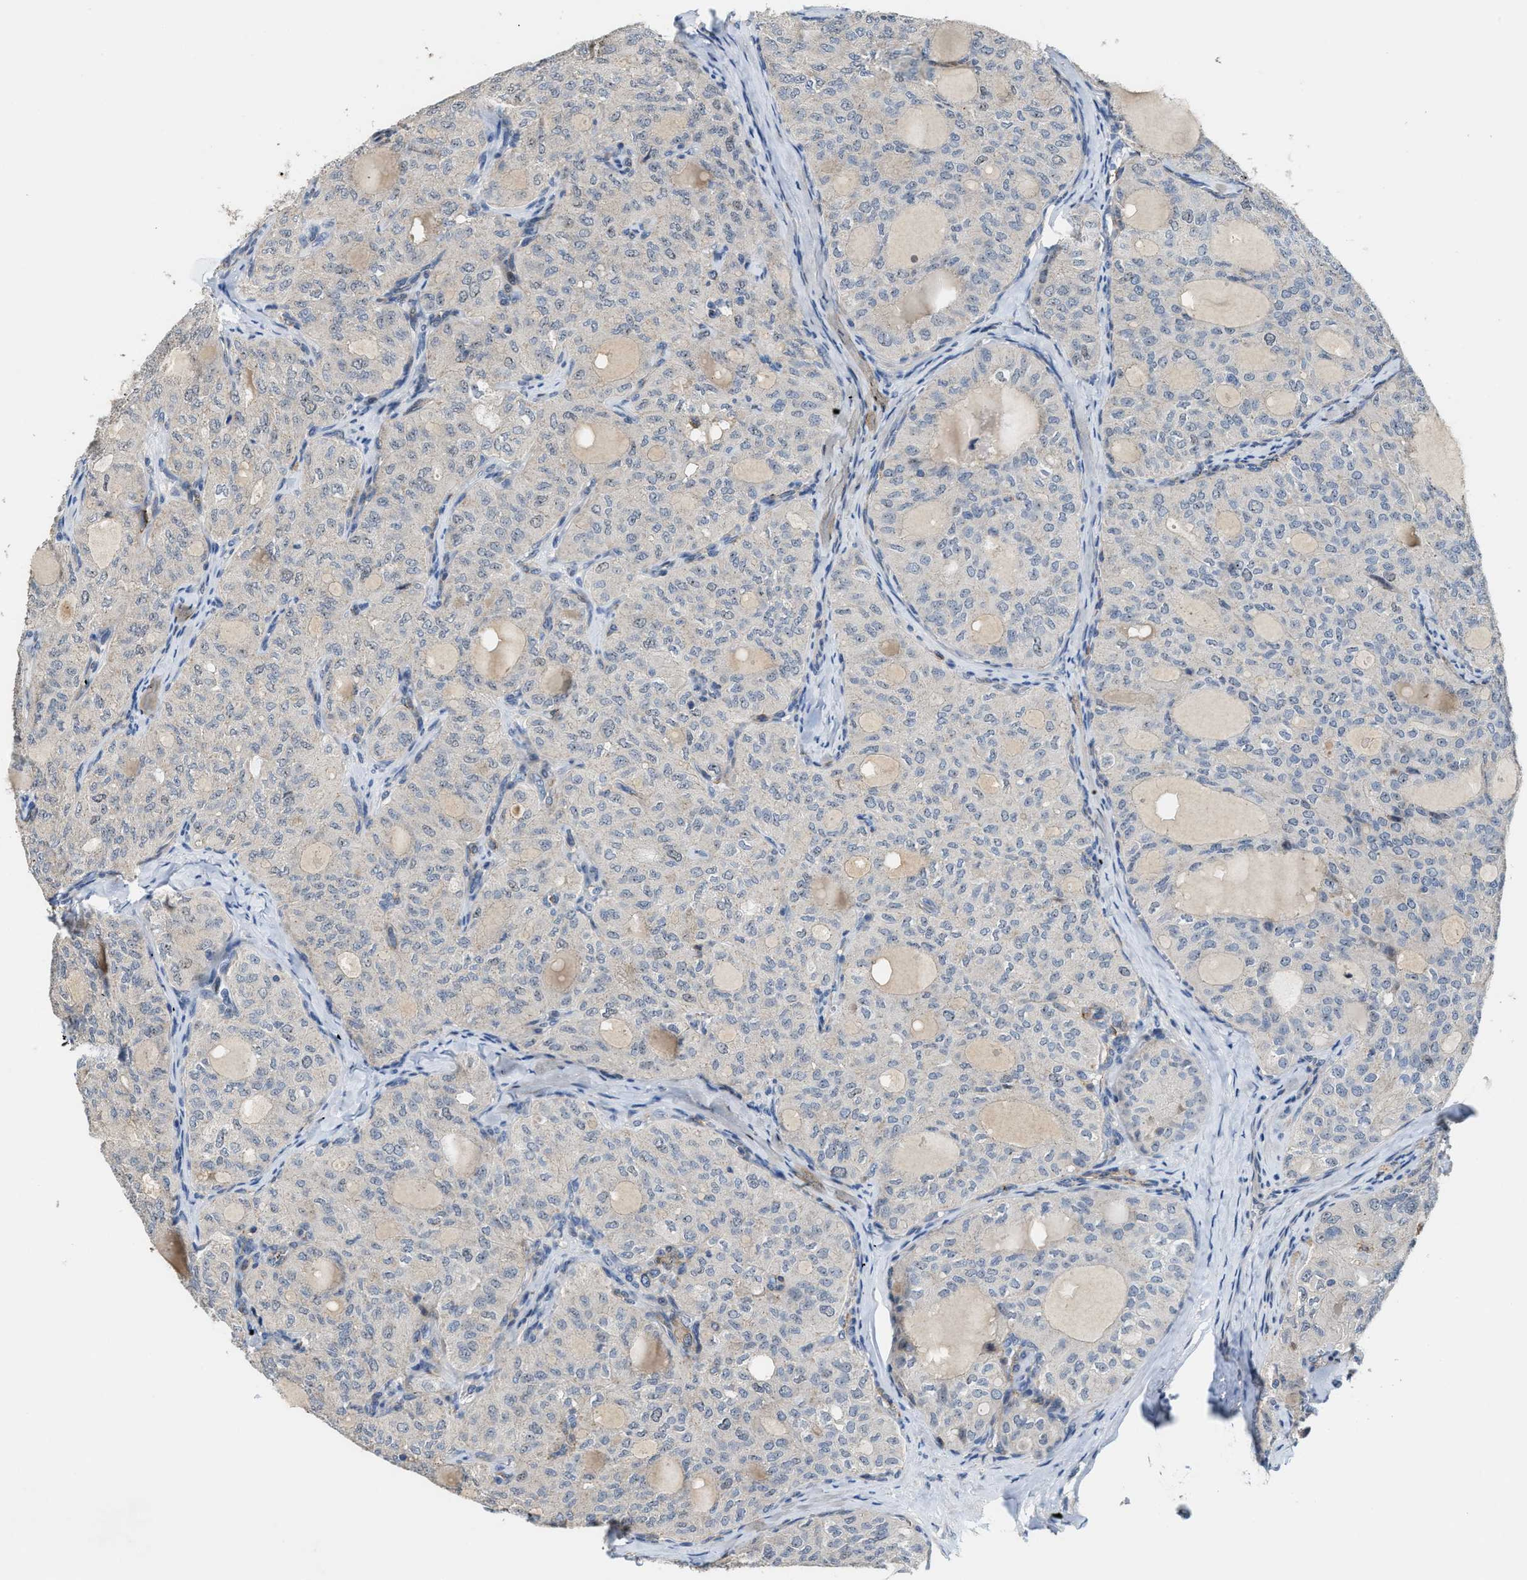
{"staining": {"intensity": "negative", "quantity": "none", "location": "none"}, "tissue": "thyroid cancer", "cell_type": "Tumor cells", "image_type": "cancer", "snomed": [{"axis": "morphology", "description": "Follicular adenoma carcinoma, NOS"}, {"axis": "topography", "description": "Thyroid gland"}], "caption": "Immunohistochemistry photomicrograph of human thyroid cancer (follicular adenoma carcinoma) stained for a protein (brown), which displays no expression in tumor cells.", "gene": "ZNF783", "patient": {"sex": "male", "age": 75}}